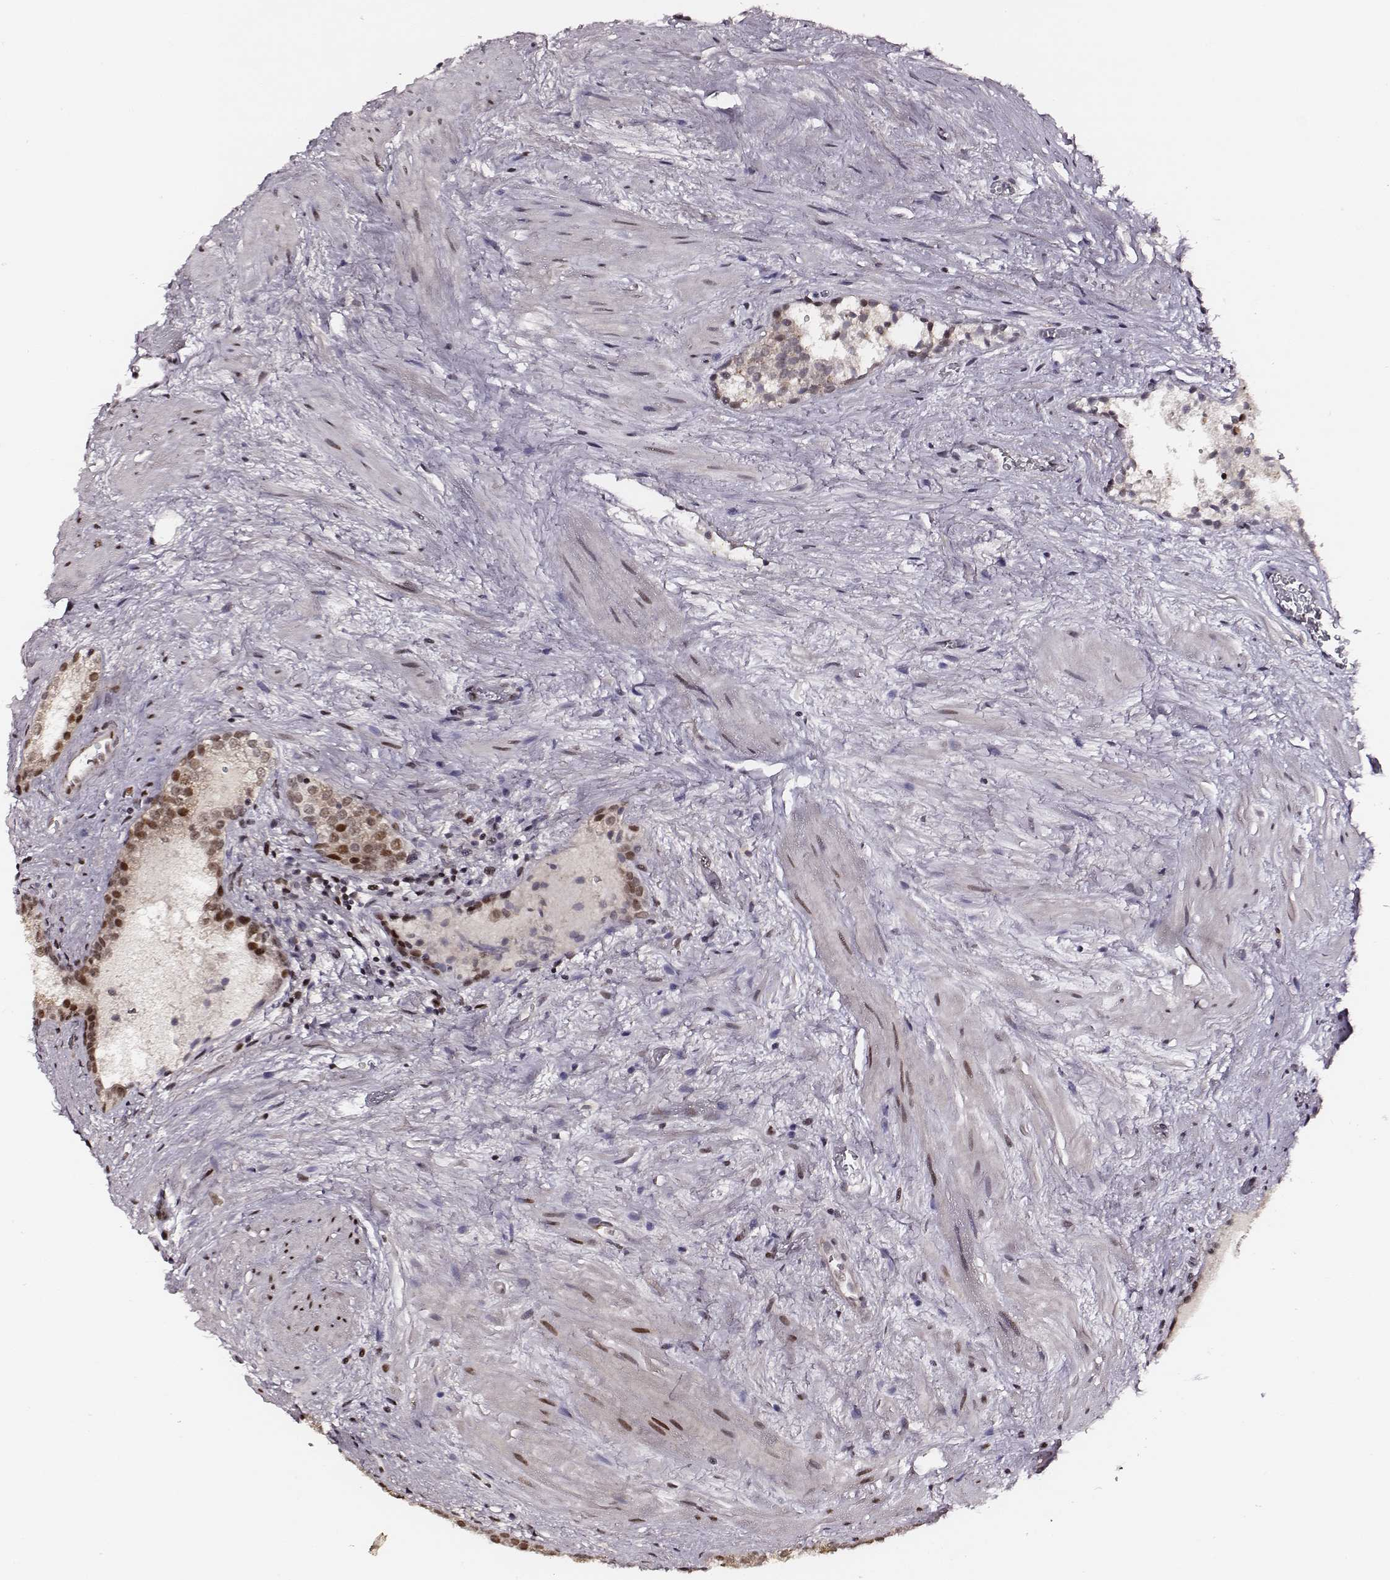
{"staining": {"intensity": "strong", "quantity": ">75%", "location": "nuclear"}, "tissue": "prostate cancer", "cell_type": "Tumor cells", "image_type": "cancer", "snomed": [{"axis": "morphology", "description": "Adenocarcinoma, NOS"}, {"axis": "topography", "description": "Prostate"}], "caption": "Human prostate cancer stained for a protein (brown) demonstrates strong nuclear positive staining in approximately >75% of tumor cells.", "gene": "PPARA", "patient": {"sex": "male", "age": 66}}